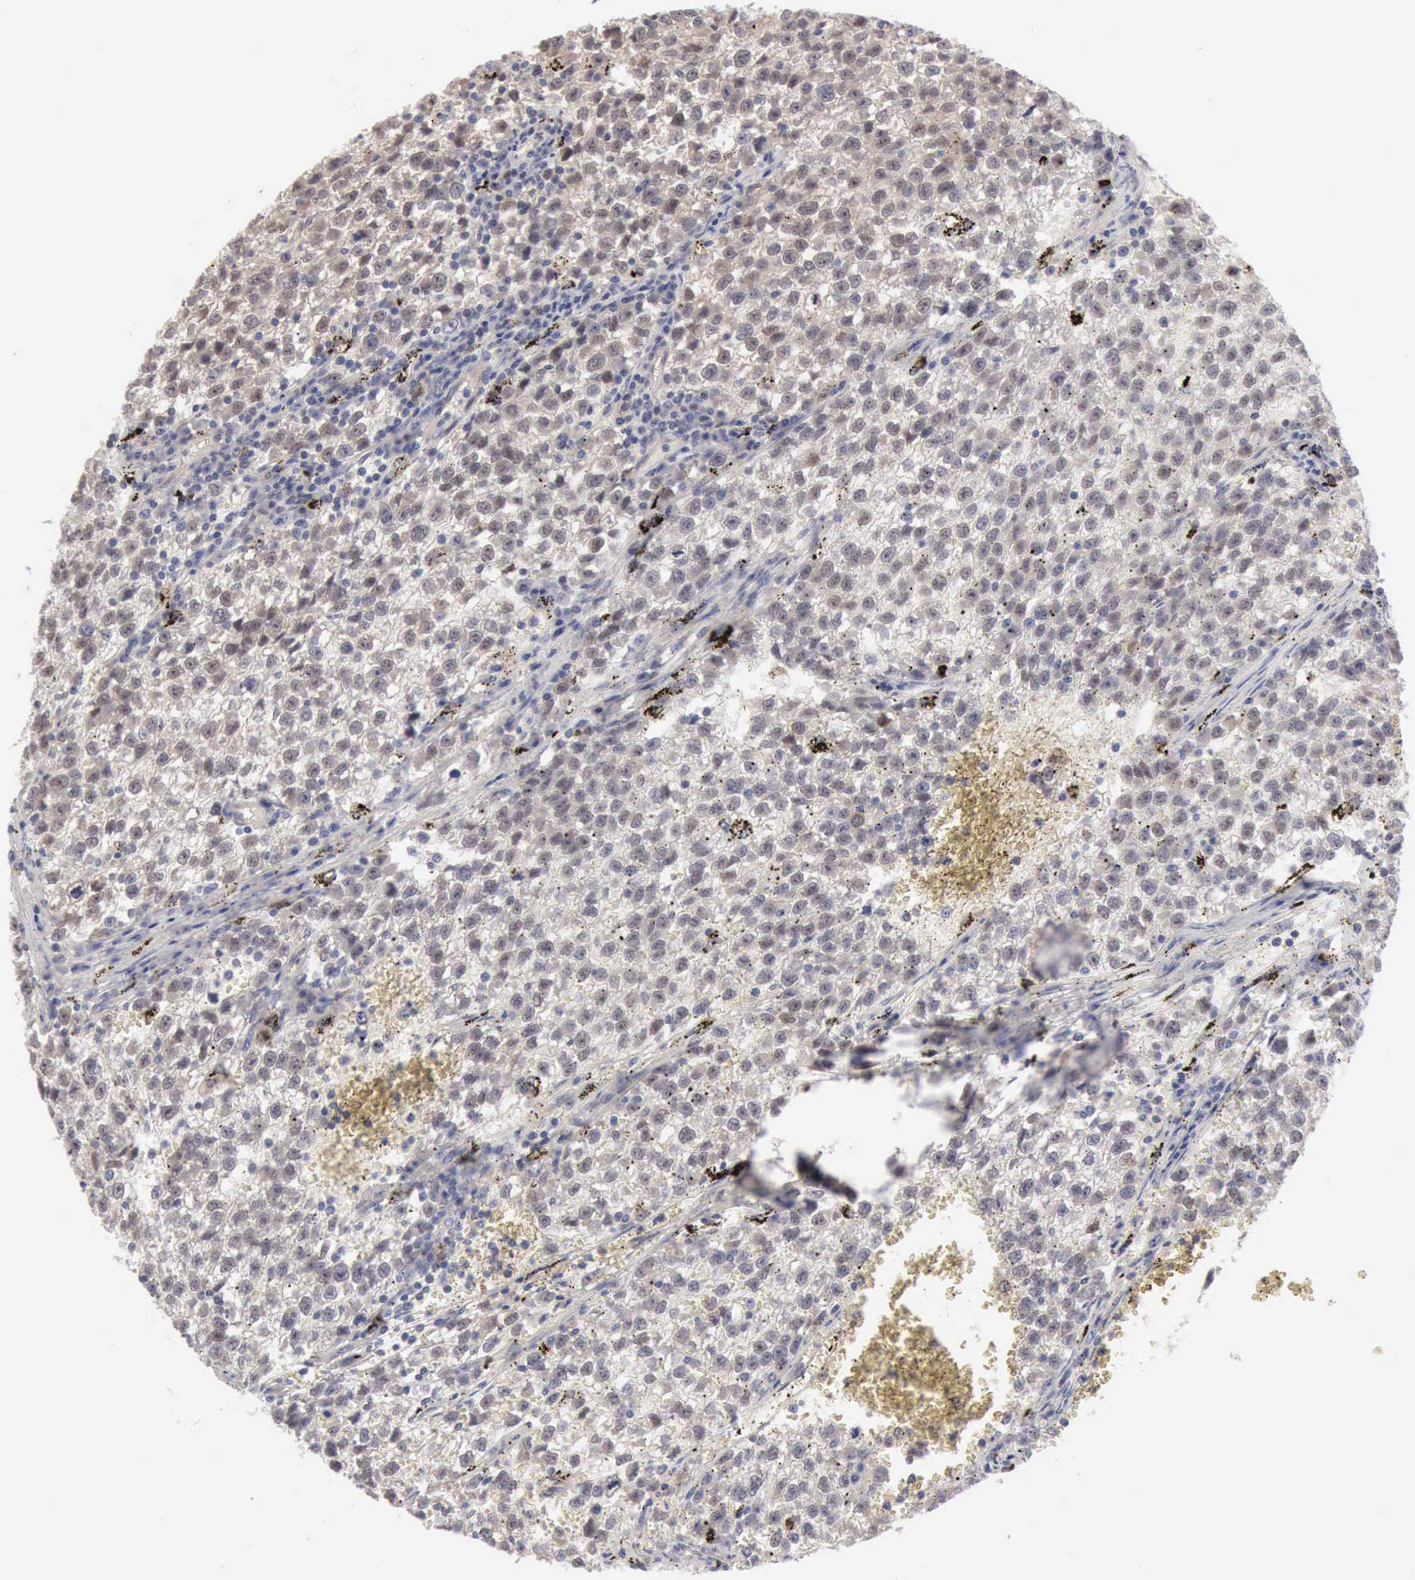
{"staining": {"intensity": "moderate", "quantity": "25%-75%", "location": "cytoplasmic/membranous"}, "tissue": "testis cancer", "cell_type": "Tumor cells", "image_type": "cancer", "snomed": [{"axis": "morphology", "description": "Seminoma, NOS"}, {"axis": "topography", "description": "Testis"}], "caption": "Tumor cells demonstrate medium levels of moderate cytoplasmic/membranous positivity in approximately 25%-75% of cells in testis seminoma.", "gene": "PTGR2", "patient": {"sex": "male", "age": 35}}